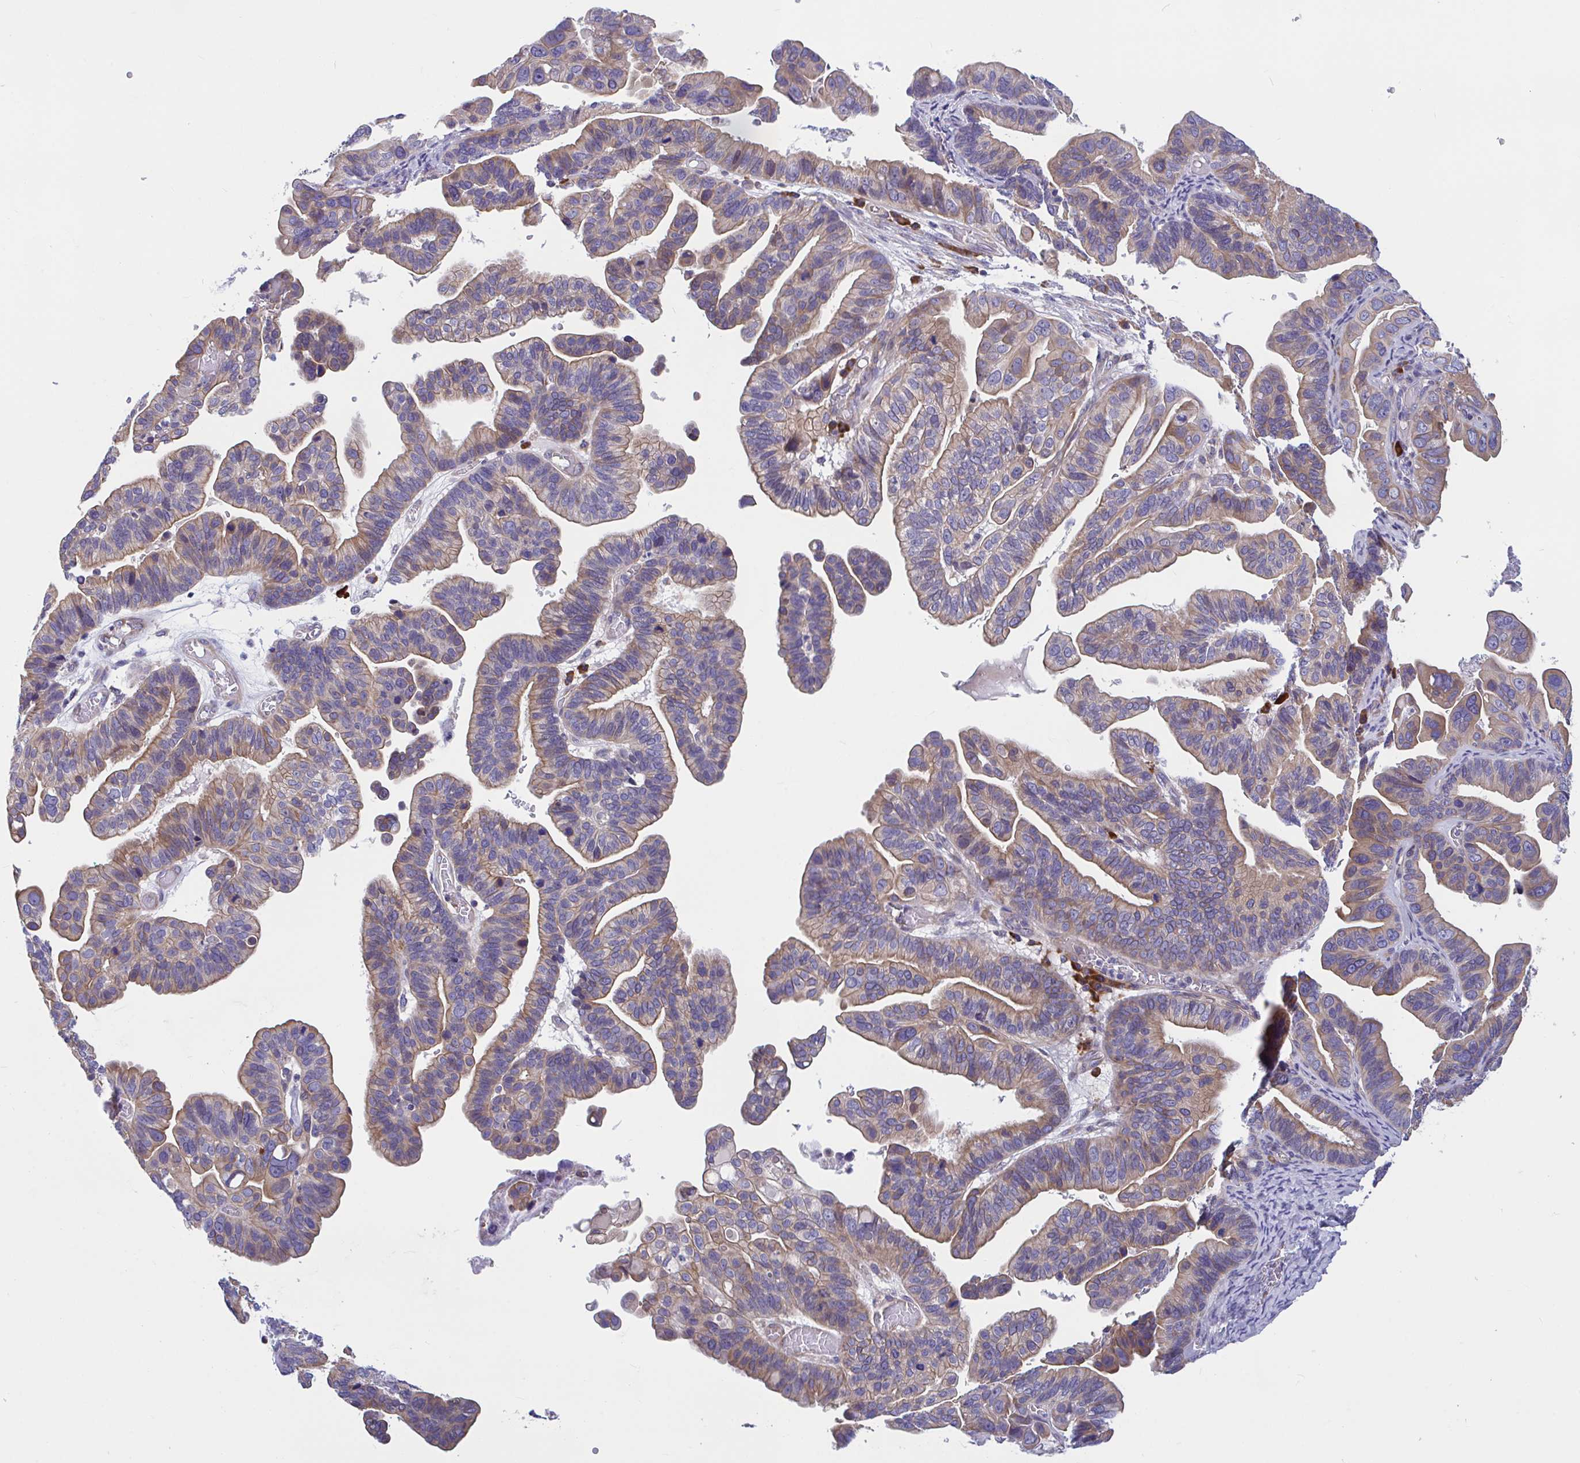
{"staining": {"intensity": "moderate", "quantity": ">75%", "location": "cytoplasmic/membranous"}, "tissue": "ovarian cancer", "cell_type": "Tumor cells", "image_type": "cancer", "snomed": [{"axis": "morphology", "description": "Cystadenocarcinoma, serous, NOS"}, {"axis": "topography", "description": "Ovary"}], "caption": "Immunohistochemical staining of ovarian serous cystadenocarcinoma displays medium levels of moderate cytoplasmic/membranous protein staining in about >75% of tumor cells. Immunohistochemistry (ihc) stains the protein in brown and the nuclei are stained blue.", "gene": "WBP1", "patient": {"sex": "female", "age": 56}}